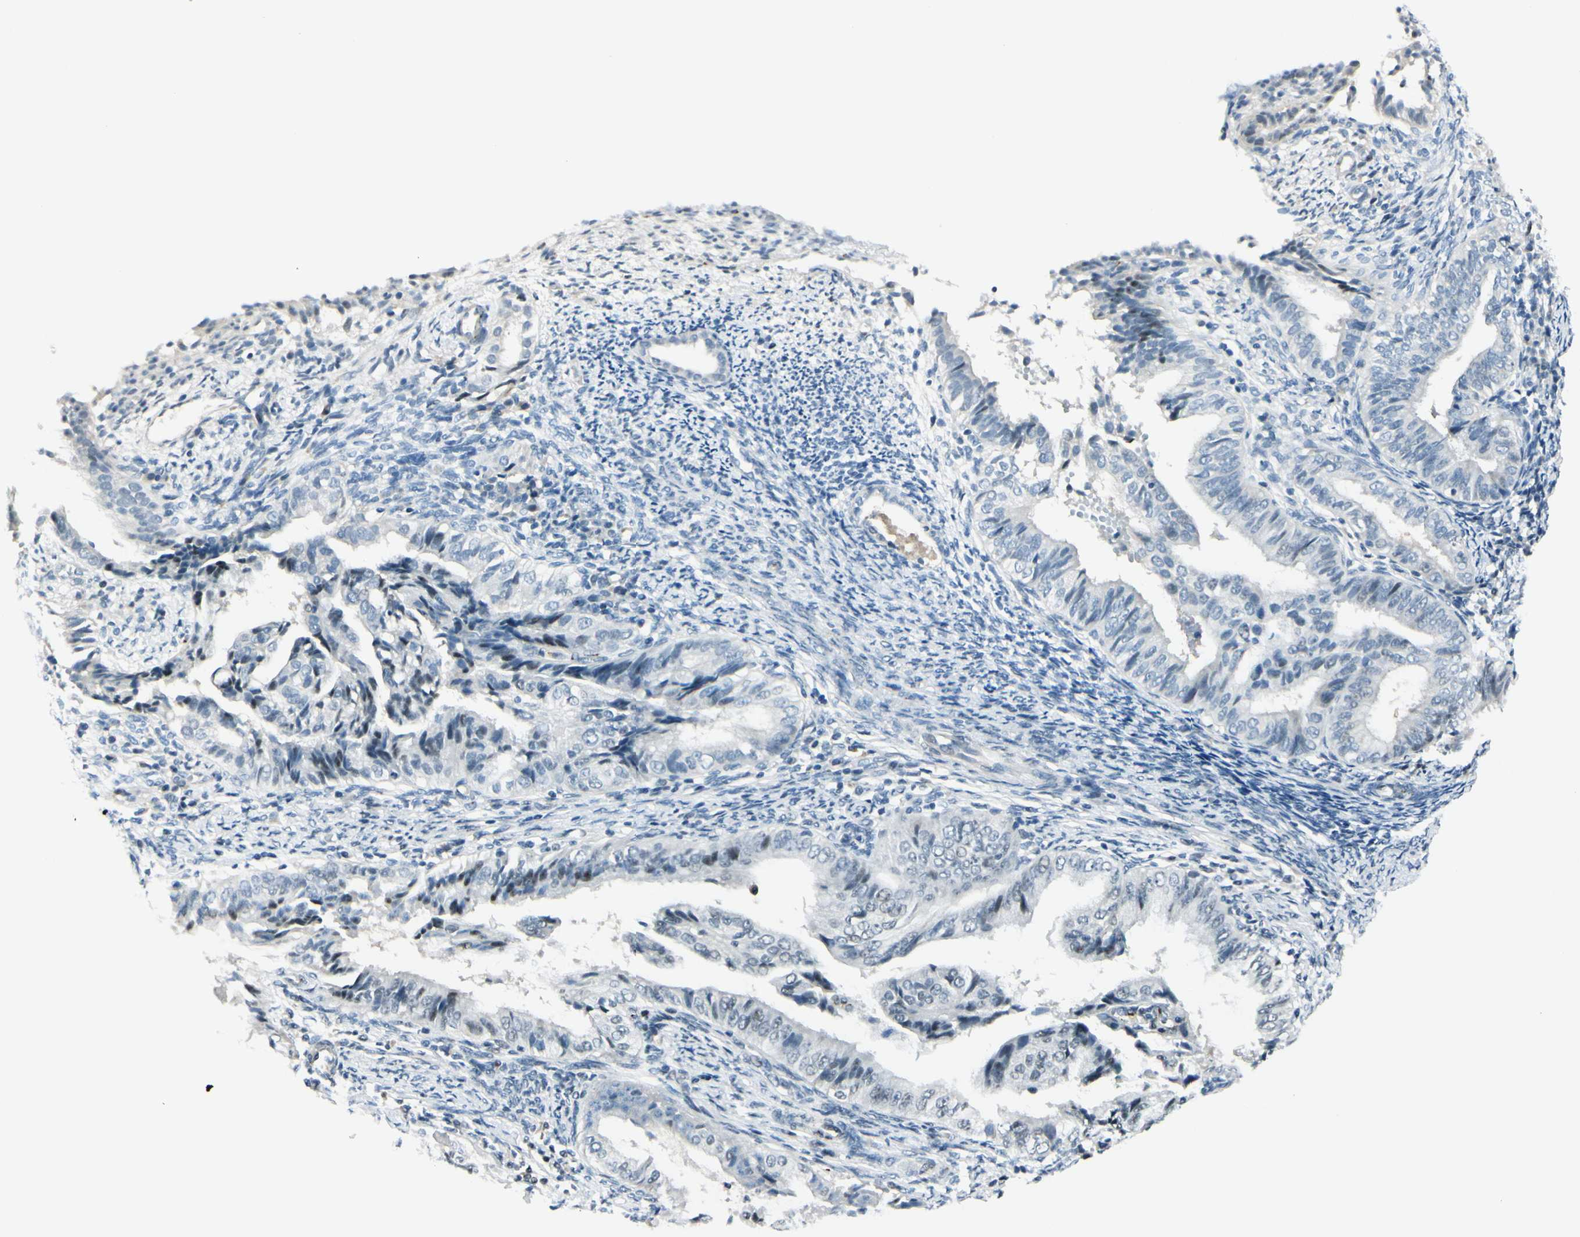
{"staining": {"intensity": "negative", "quantity": "none", "location": "none"}, "tissue": "endometrial cancer", "cell_type": "Tumor cells", "image_type": "cancer", "snomed": [{"axis": "morphology", "description": "Adenocarcinoma, NOS"}, {"axis": "topography", "description": "Endometrium"}], "caption": "The immunohistochemistry image has no significant staining in tumor cells of endometrial cancer (adenocarcinoma) tissue.", "gene": "B4GALNT1", "patient": {"sex": "female", "age": 58}}